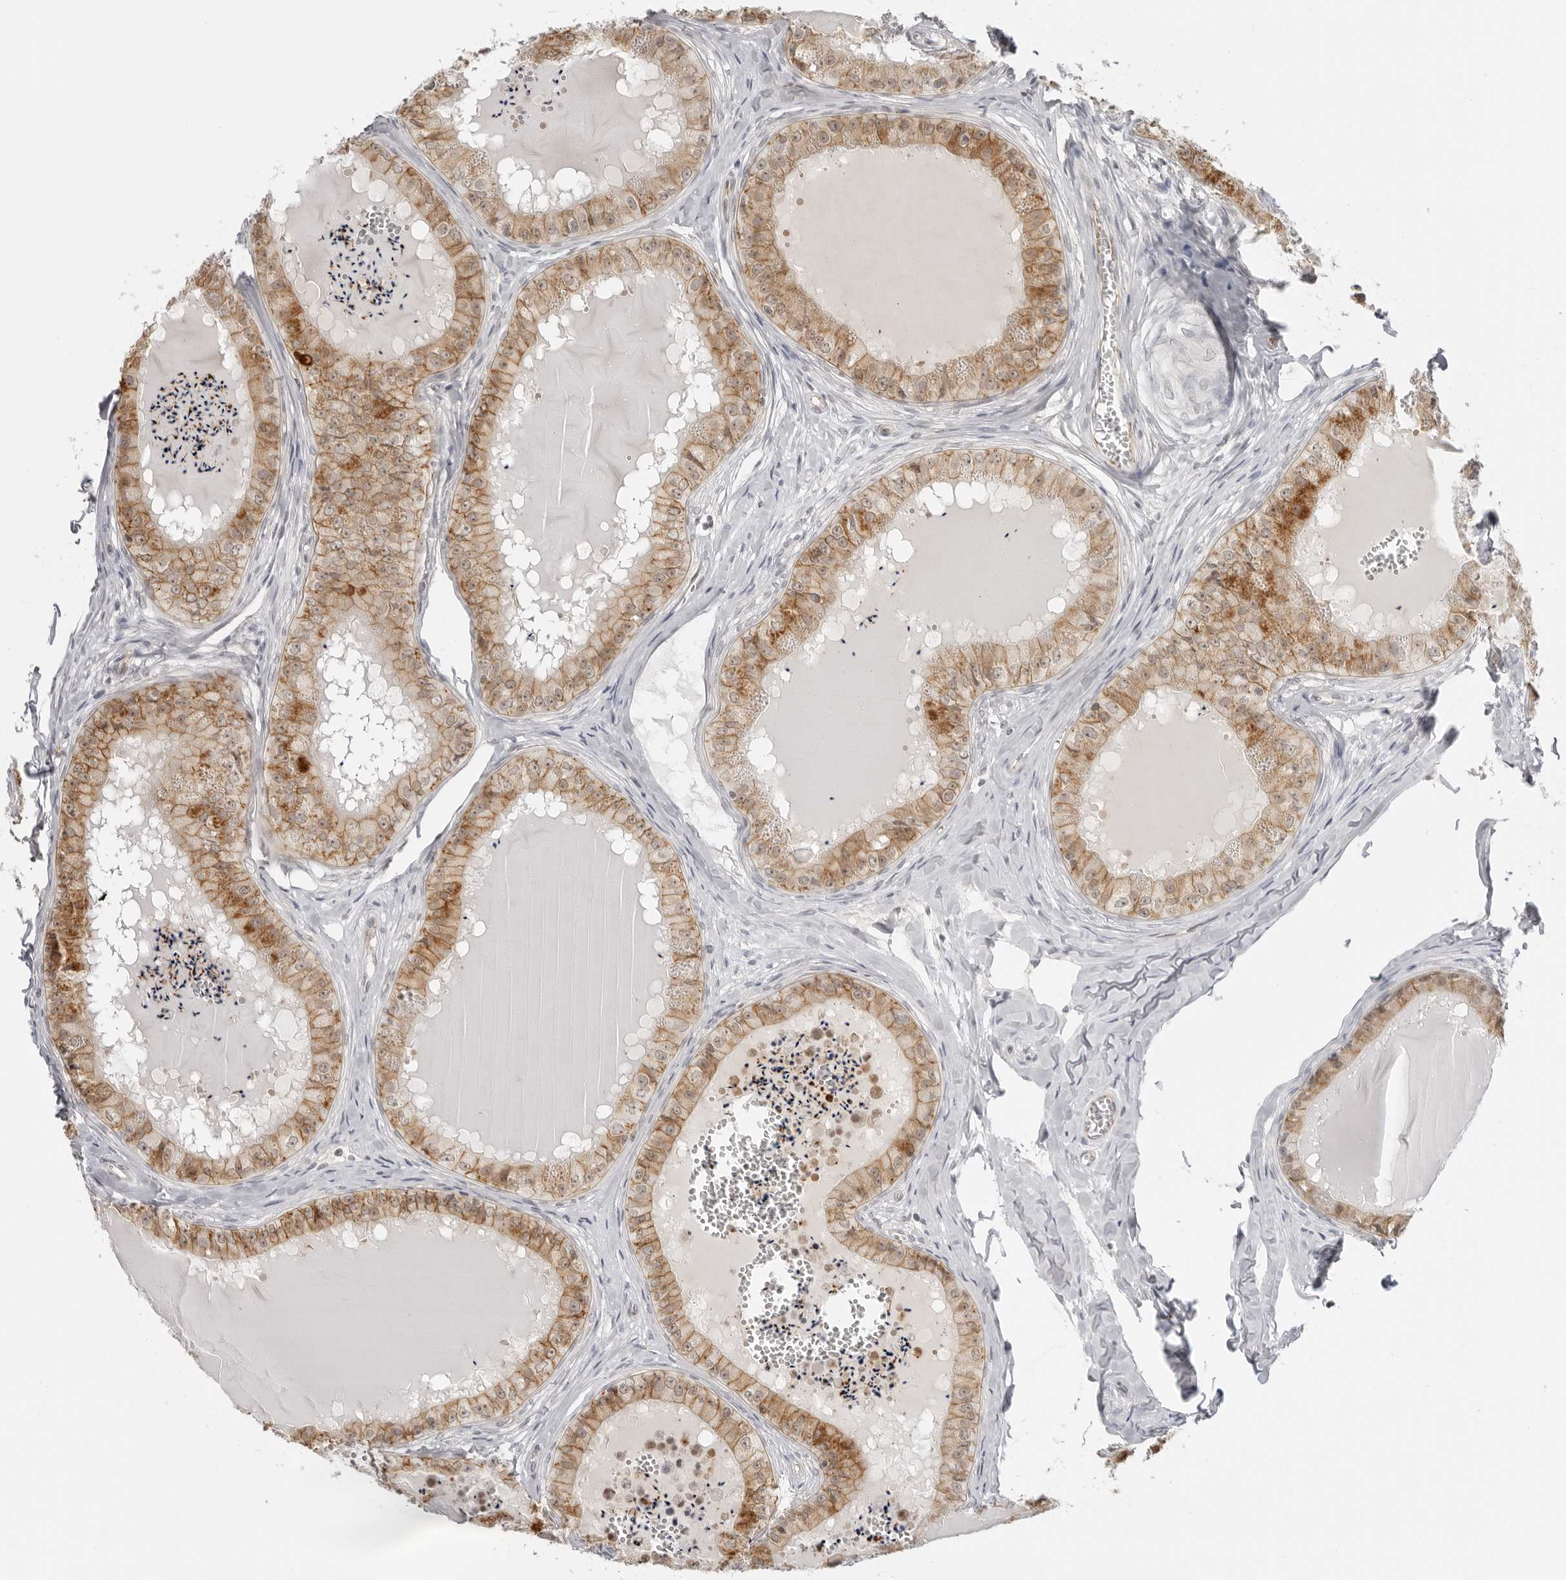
{"staining": {"intensity": "strong", "quantity": ">75%", "location": "cytoplasmic/membranous"}, "tissue": "epididymis", "cell_type": "Glandular cells", "image_type": "normal", "snomed": [{"axis": "morphology", "description": "Normal tissue, NOS"}, {"axis": "topography", "description": "Epididymis"}], "caption": "Strong cytoplasmic/membranous positivity for a protein is appreciated in about >75% of glandular cells of benign epididymis using IHC.", "gene": "TRAPPC3", "patient": {"sex": "male", "age": 31}}